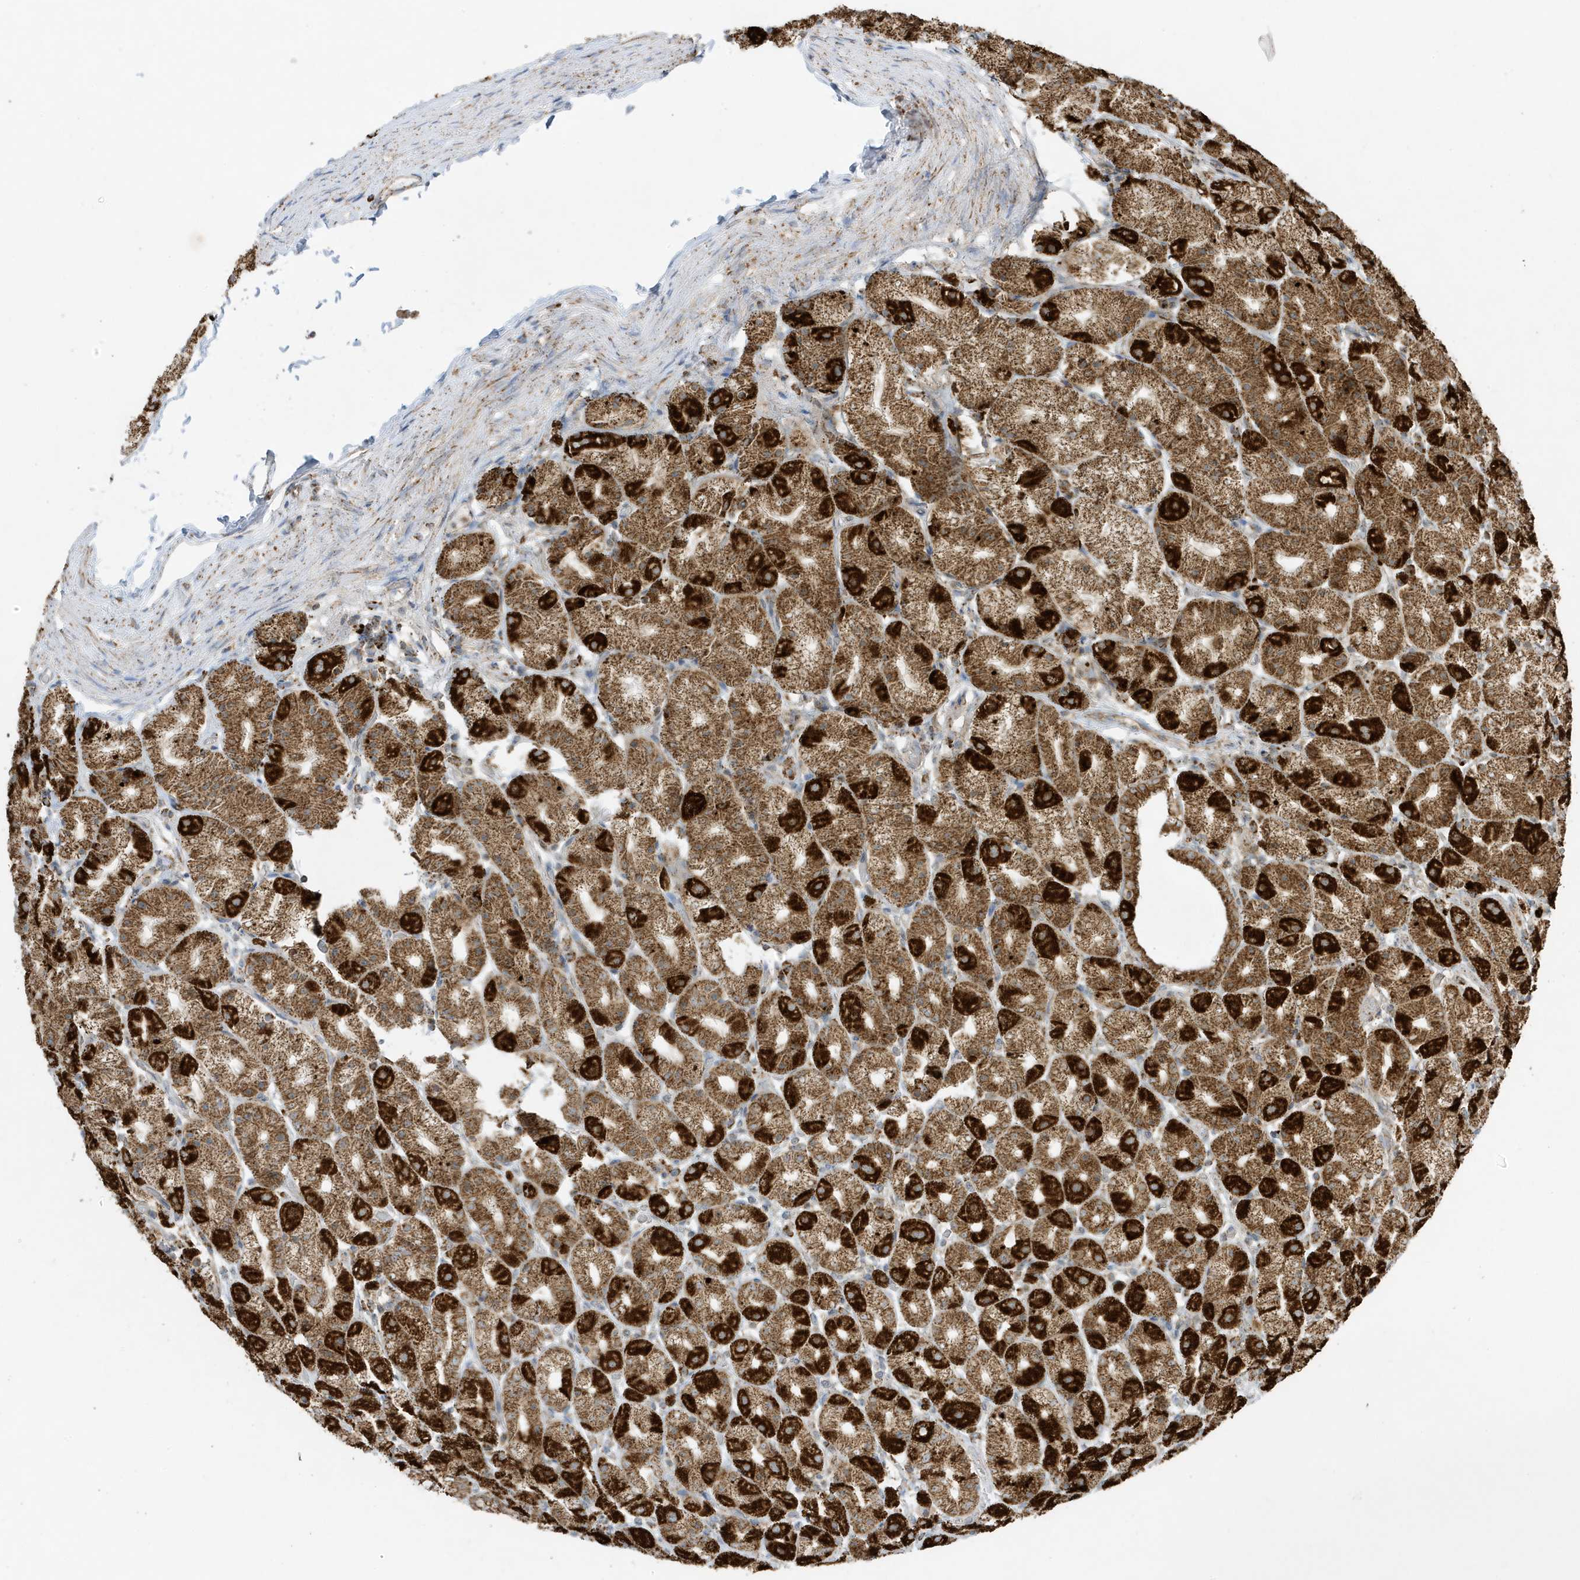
{"staining": {"intensity": "strong", "quantity": ">75%", "location": "cytoplasmic/membranous"}, "tissue": "stomach", "cell_type": "Glandular cells", "image_type": "normal", "snomed": [{"axis": "morphology", "description": "Normal tissue, NOS"}, {"axis": "topography", "description": "Stomach, upper"}], "caption": "The micrograph reveals a brown stain indicating the presence of a protein in the cytoplasmic/membranous of glandular cells in stomach. (Stains: DAB (3,3'-diaminobenzidine) in brown, nuclei in blue, Microscopy: brightfield microscopy at high magnification).", "gene": "ATP5ME", "patient": {"sex": "male", "age": 68}}